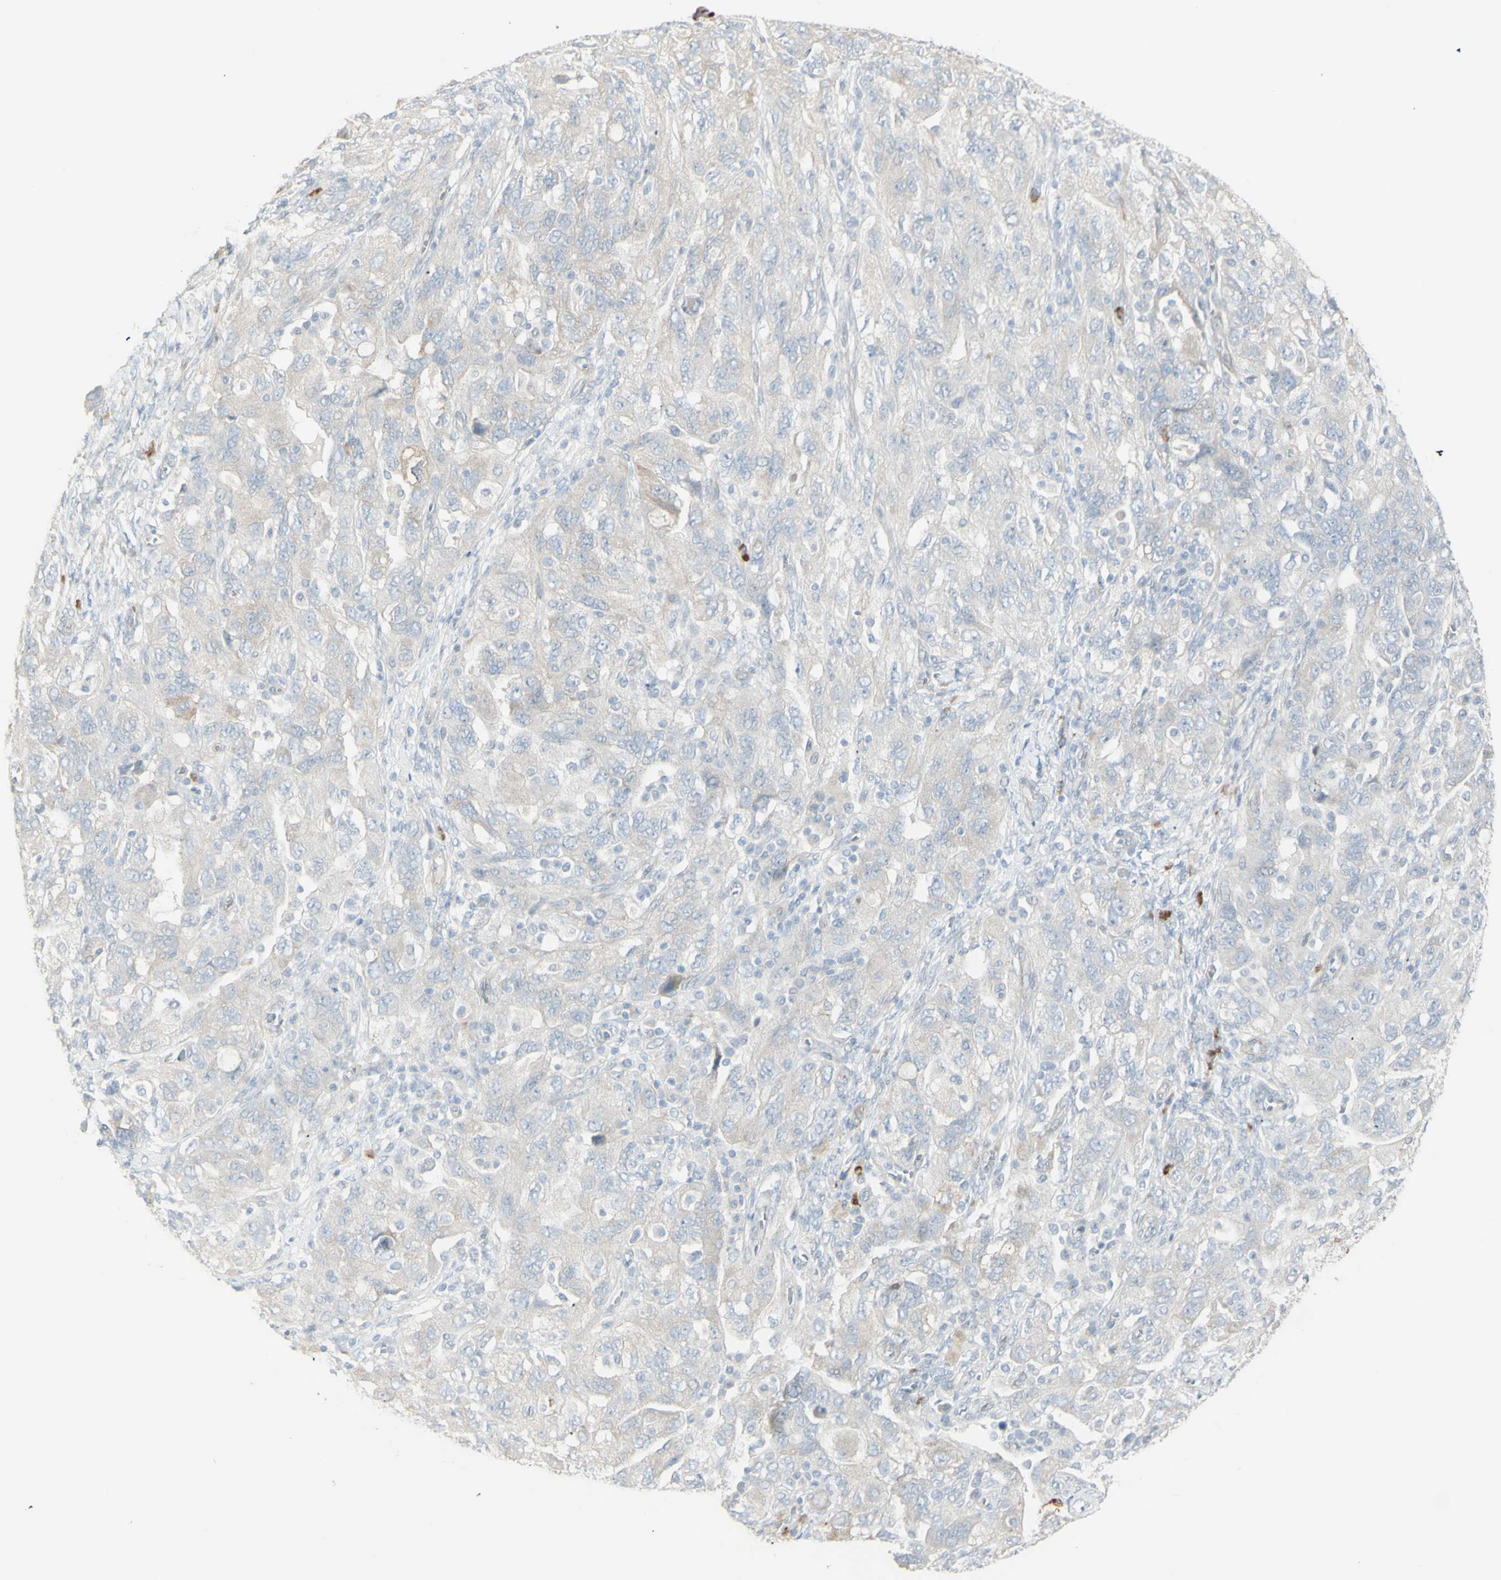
{"staining": {"intensity": "negative", "quantity": "none", "location": "none"}, "tissue": "ovarian cancer", "cell_type": "Tumor cells", "image_type": "cancer", "snomed": [{"axis": "morphology", "description": "Carcinoma, NOS"}, {"axis": "morphology", "description": "Cystadenocarcinoma, serous, NOS"}, {"axis": "topography", "description": "Ovary"}], "caption": "High magnification brightfield microscopy of ovarian cancer stained with DAB (brown) and counterstained with hematoxylin (blue): tumor cells show no significant positivity.", "gene": "NDST4", "patient": {"sex": "female", "age": 69}}